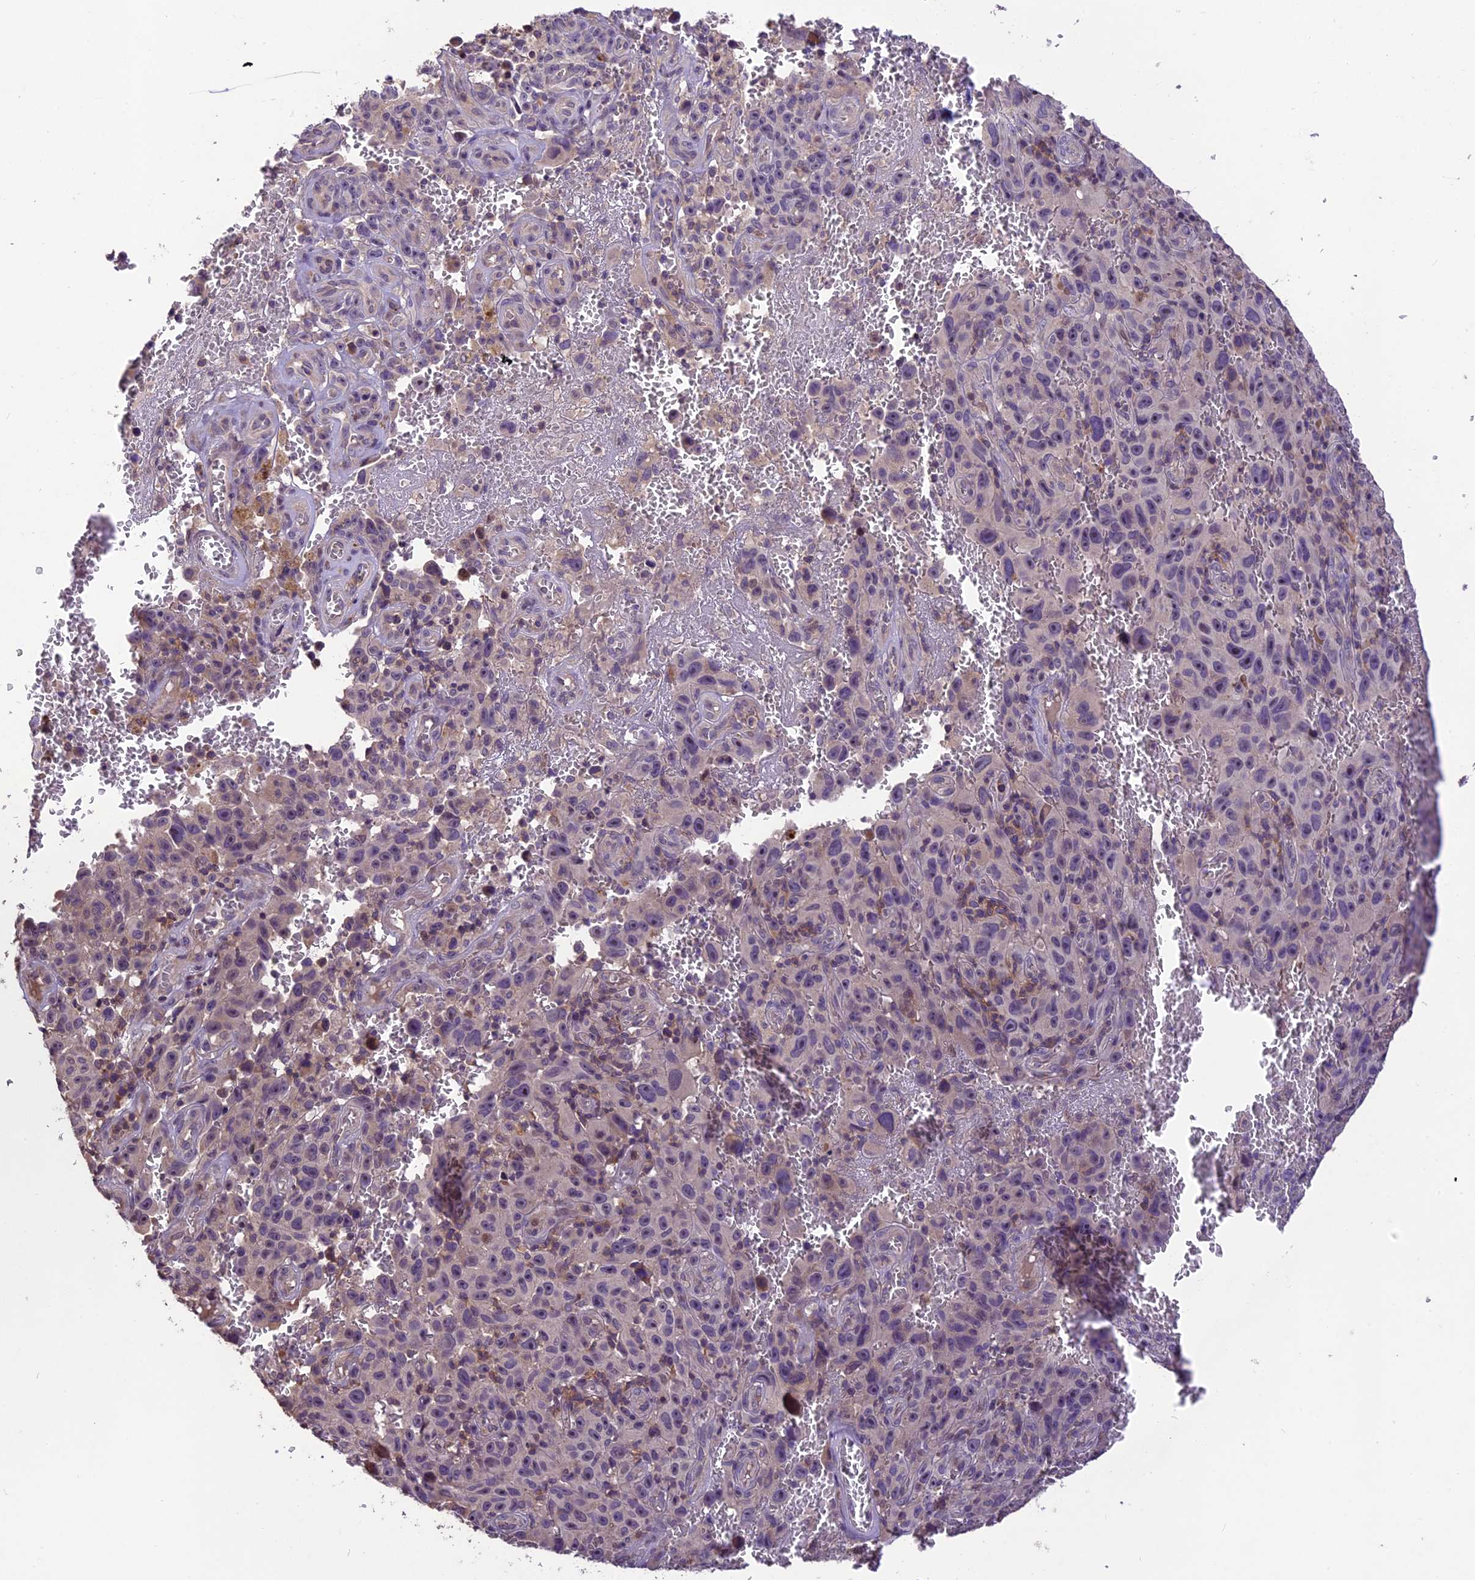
{"staining": {"intensity": "negative", "quantity": "none", "location": "none"}, "tissue": "melanoma", "cell_type": "Tumor cells", "image_type": "cancer", "snomed": [{"axis": "morphology", "description": "Malignant melanoma, NOS"}, {"axis": "topography", "description": "Skin"}], "caption": "Tumor cells show no significant protein positivity in melanoma.", "gene": "DGKH", "patient": {"sex": "female", "age": 82}}